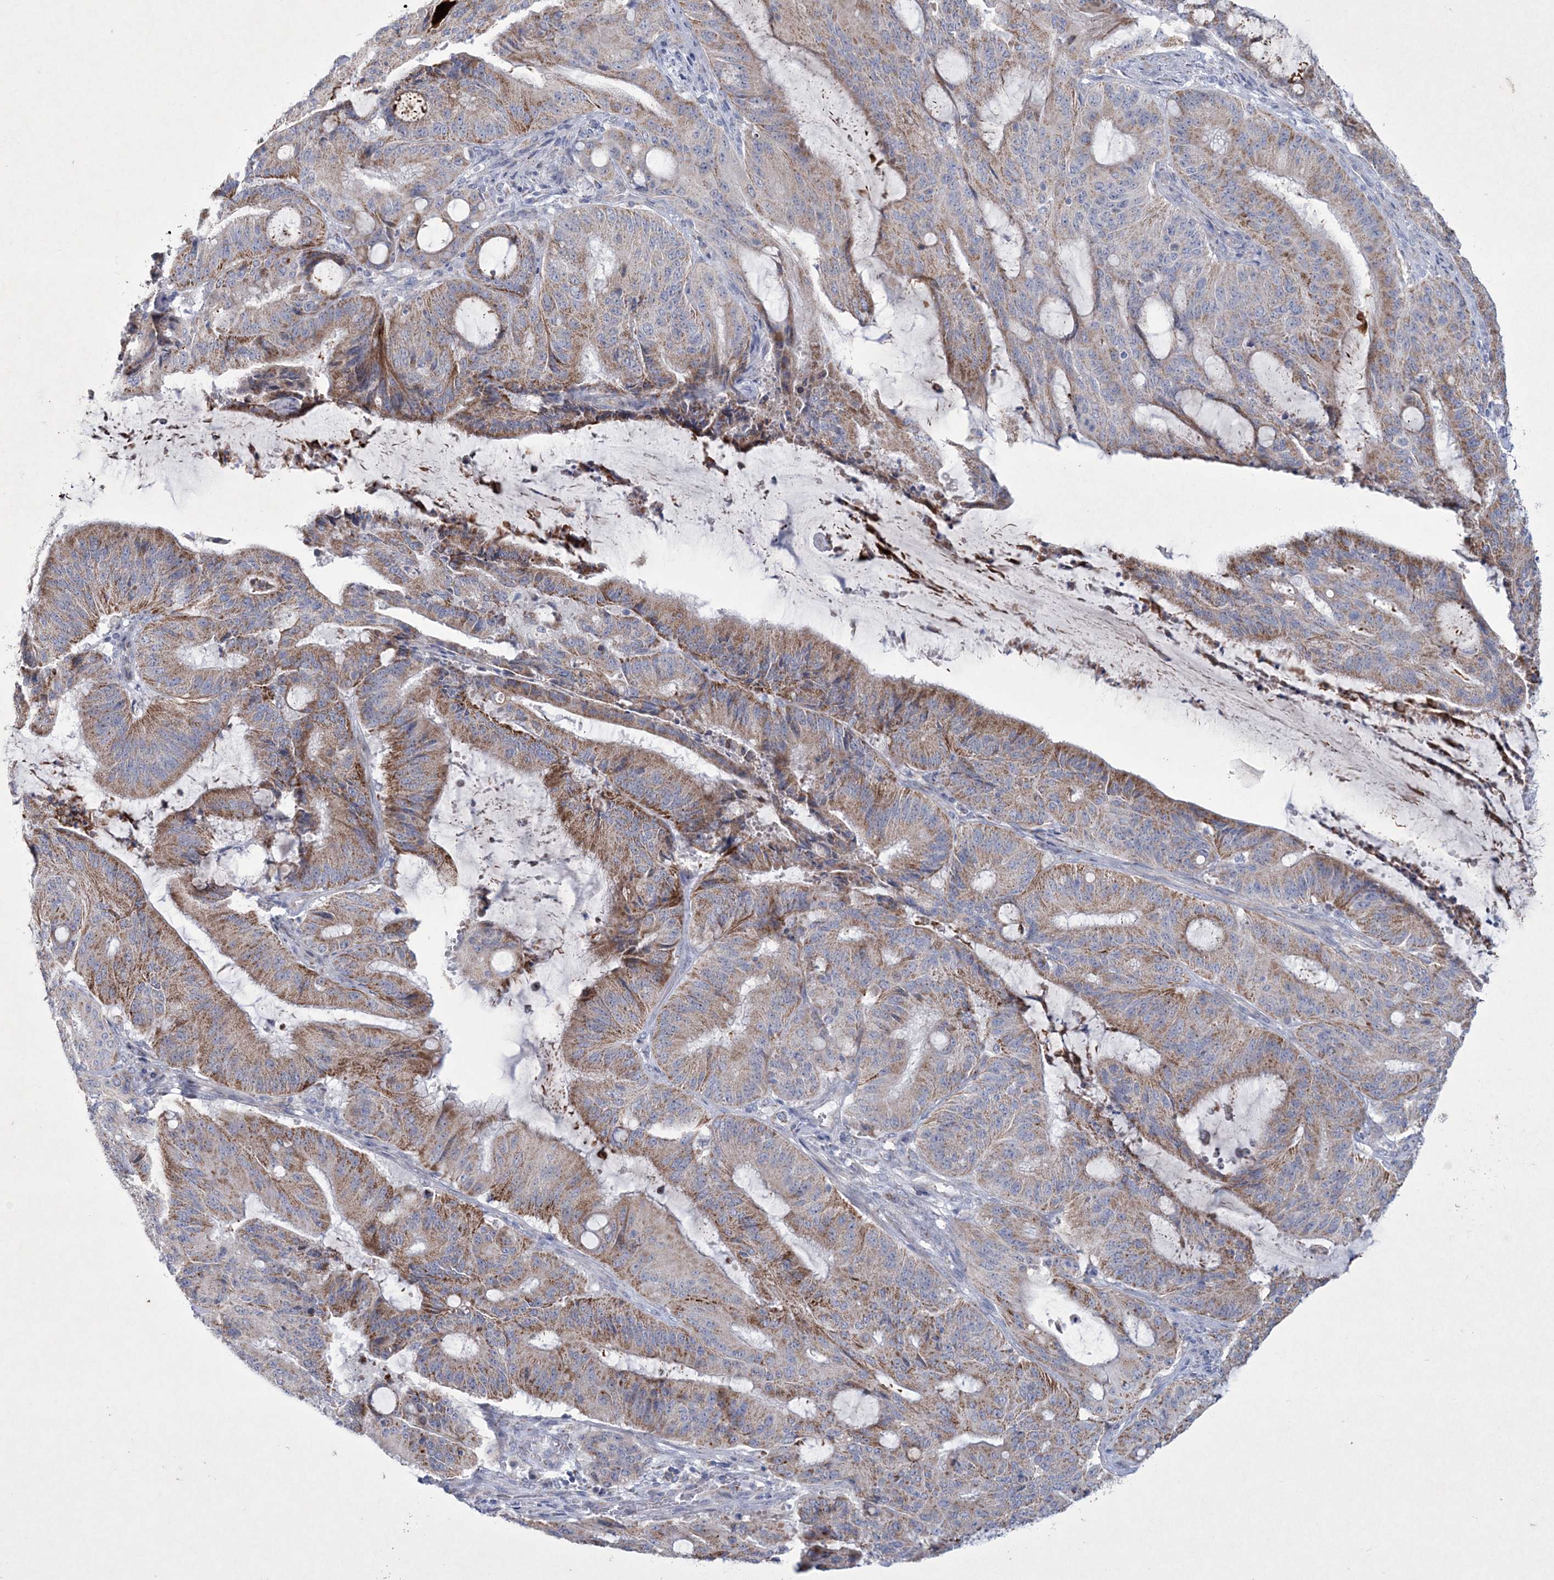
{"staining": {"intensity": "moderate", "quantity": ">75%", "location": "cytoplasmic/membranous"}, "tissue": "liver cancer", "cell_type": "Tumor cells", "image_type": "cancer", "snomed": [{"axis": "morphology", "description": "Normal tissue, NOS"}, {"axis": "morphology", "description": "Cholangiocarcinoma"}, {"axis": "topography", "description": "Liver"}, {"axis": "topography", "description": "Peripheral nerve tissue"}], "caption": "An immunohistochemistry micrograph of tumor tissue is shown. Protein staining in brown highlights moderate cytoplasmic/membranous positivity in cholangiocarcinoma (liver) within tumor cells.", "gene": "CES4A", "patient": {"sex": "female", "age": 73}}